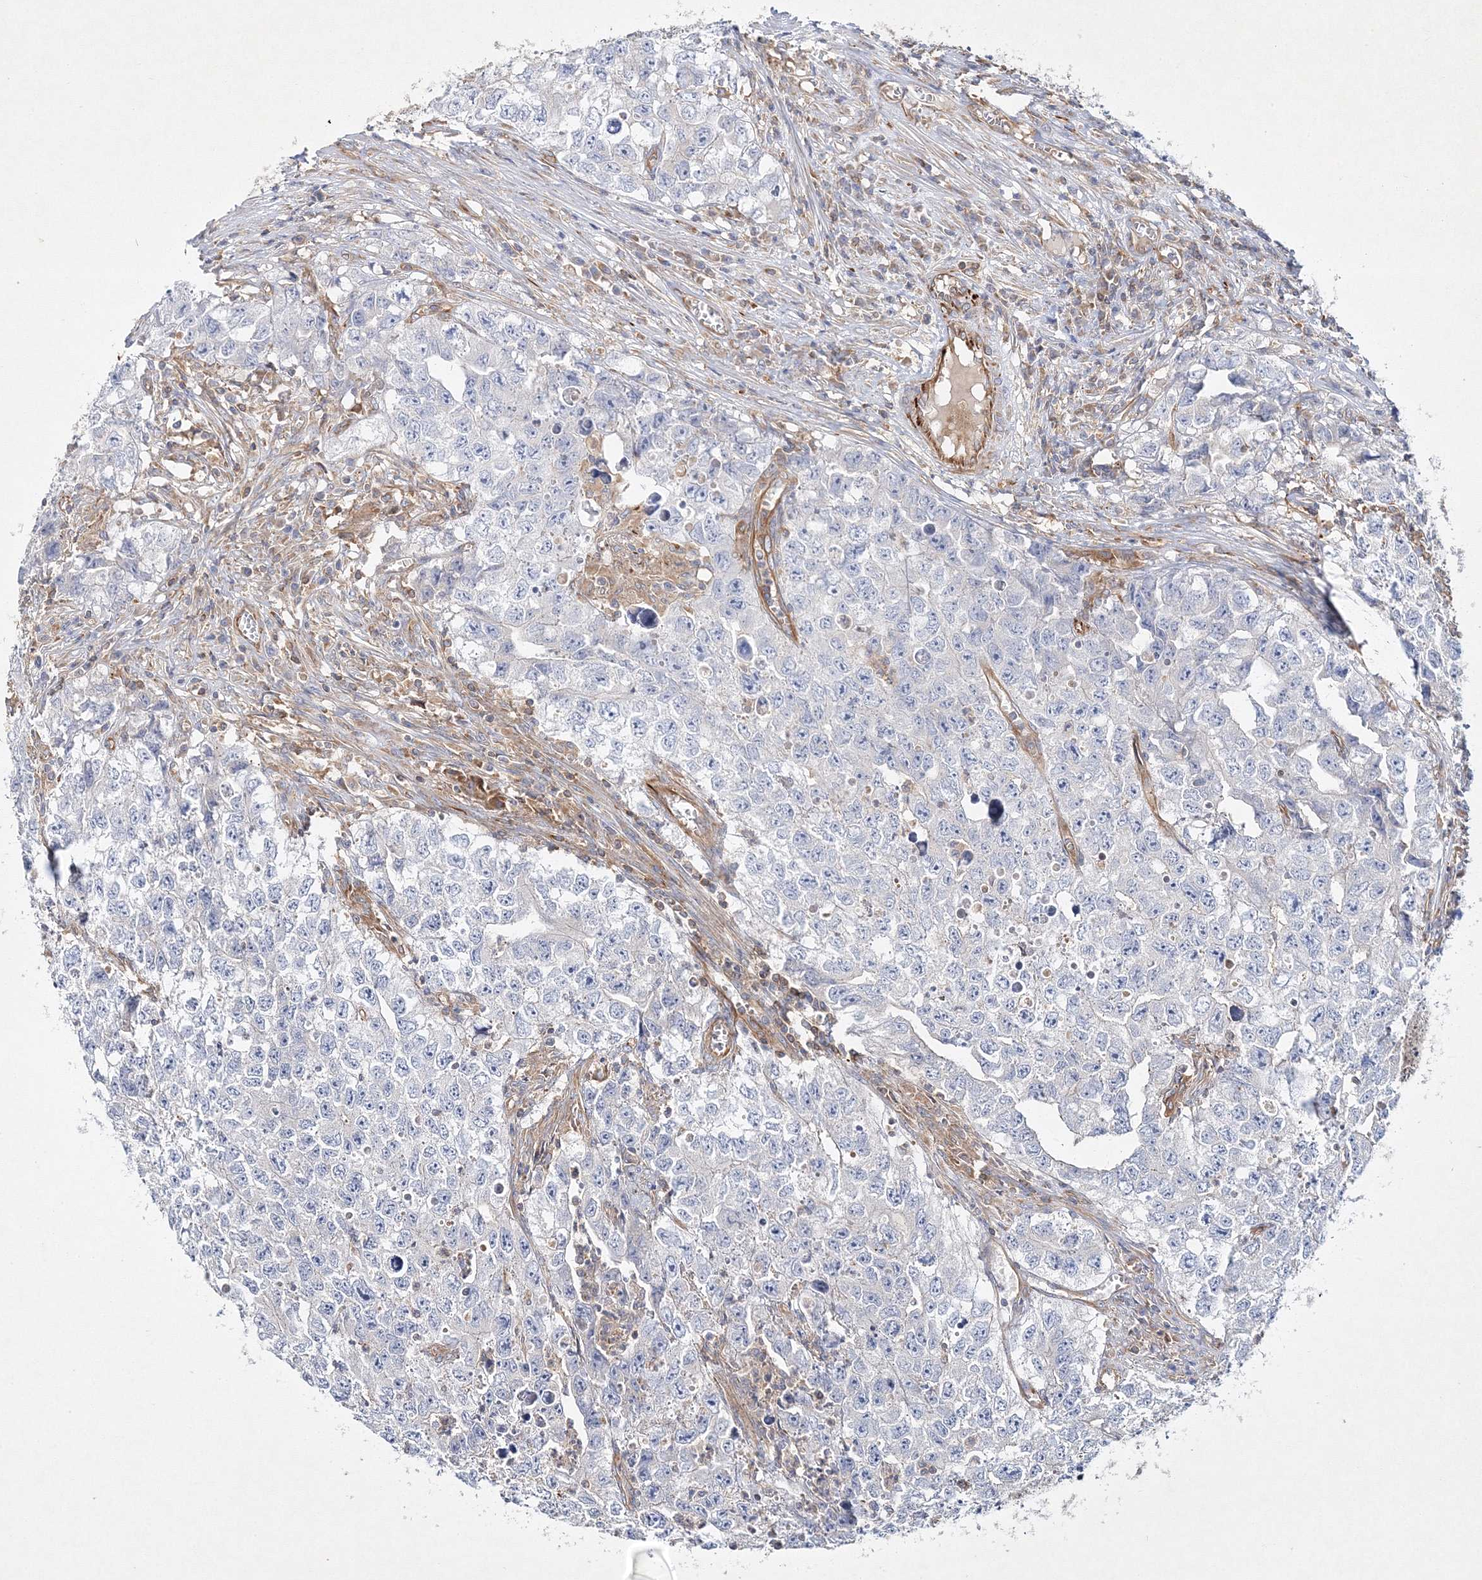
{"staining": {"intensity": "negative", "quantity": "none", "location": "none"}, "tissue": "testis cancer", "cell_type": "Tumor cells", "image_type": "cancer", "snomed": [{"axis": "morphology", "description": "Seminoma, NOS"}, {"axis": "morphology", "description": "Carcinoma, Embryonal, NOS"}, {"axis": "topography", "description": "Testis"}], "caption": "There is no significant positivity in tumor cells of seminoma (testis).", "gene": "WDR37", "patient": {"sex": "male", "age": 43}}